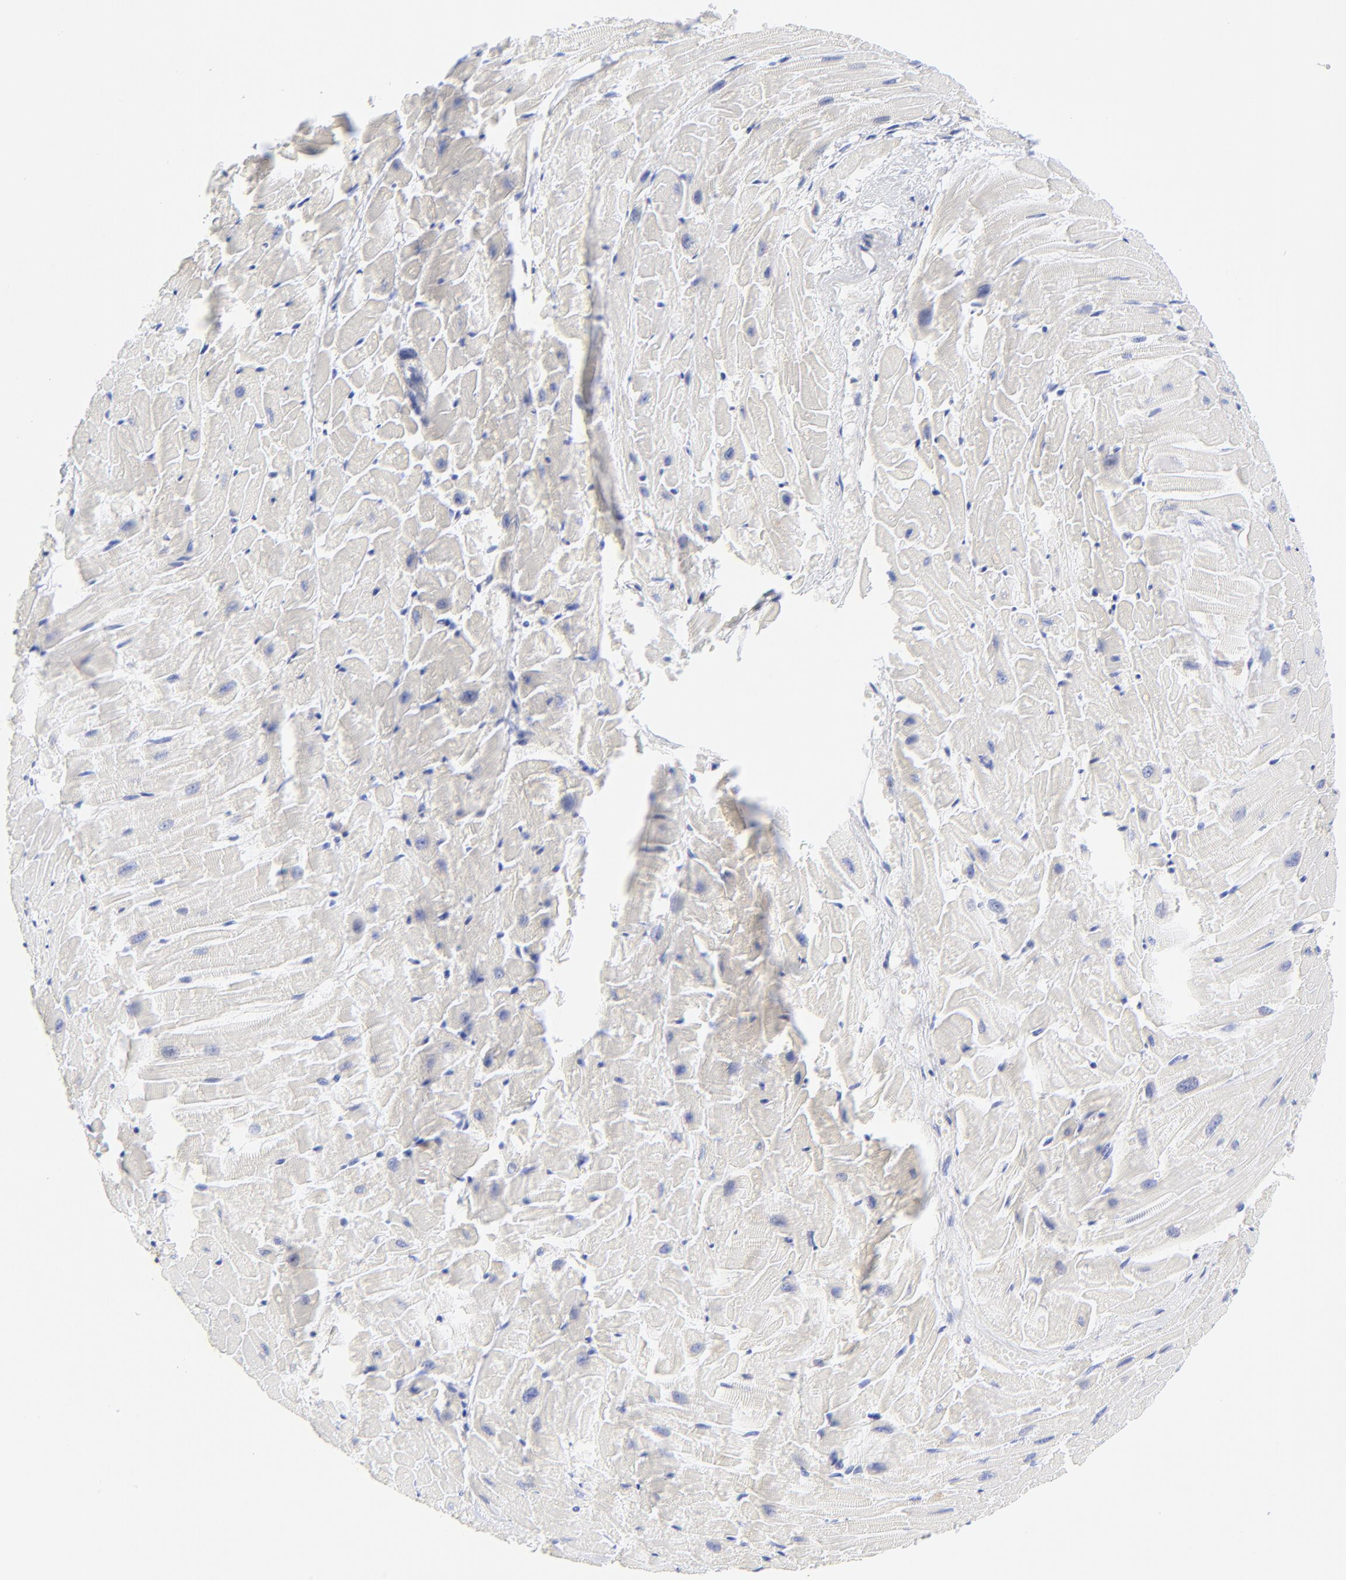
{"staining": {"intensity": "negative", "quantity": "none", "location": "none"}, "tissue": "heart muscle", "cell_type": "Cardiomyocytes", "image_type": "normal", "snomed": [{"axis": "morphology", "description": "Normal tissue, NOS"}, {"axis": "topography", "description": "Heart"}], "caption": "Immunohistochemistry of benign heart muscle shows no staining in cardiomyocytes. The staining was performed using DAB (3,3'-diaminobenzidine) to visualize the protein expression in brown, while the nuclei were stained in blue with hematoxylin (Magnification: 20x).", "gene": "SULT4A1", "patient": {"sex": "female", "age": 19}}